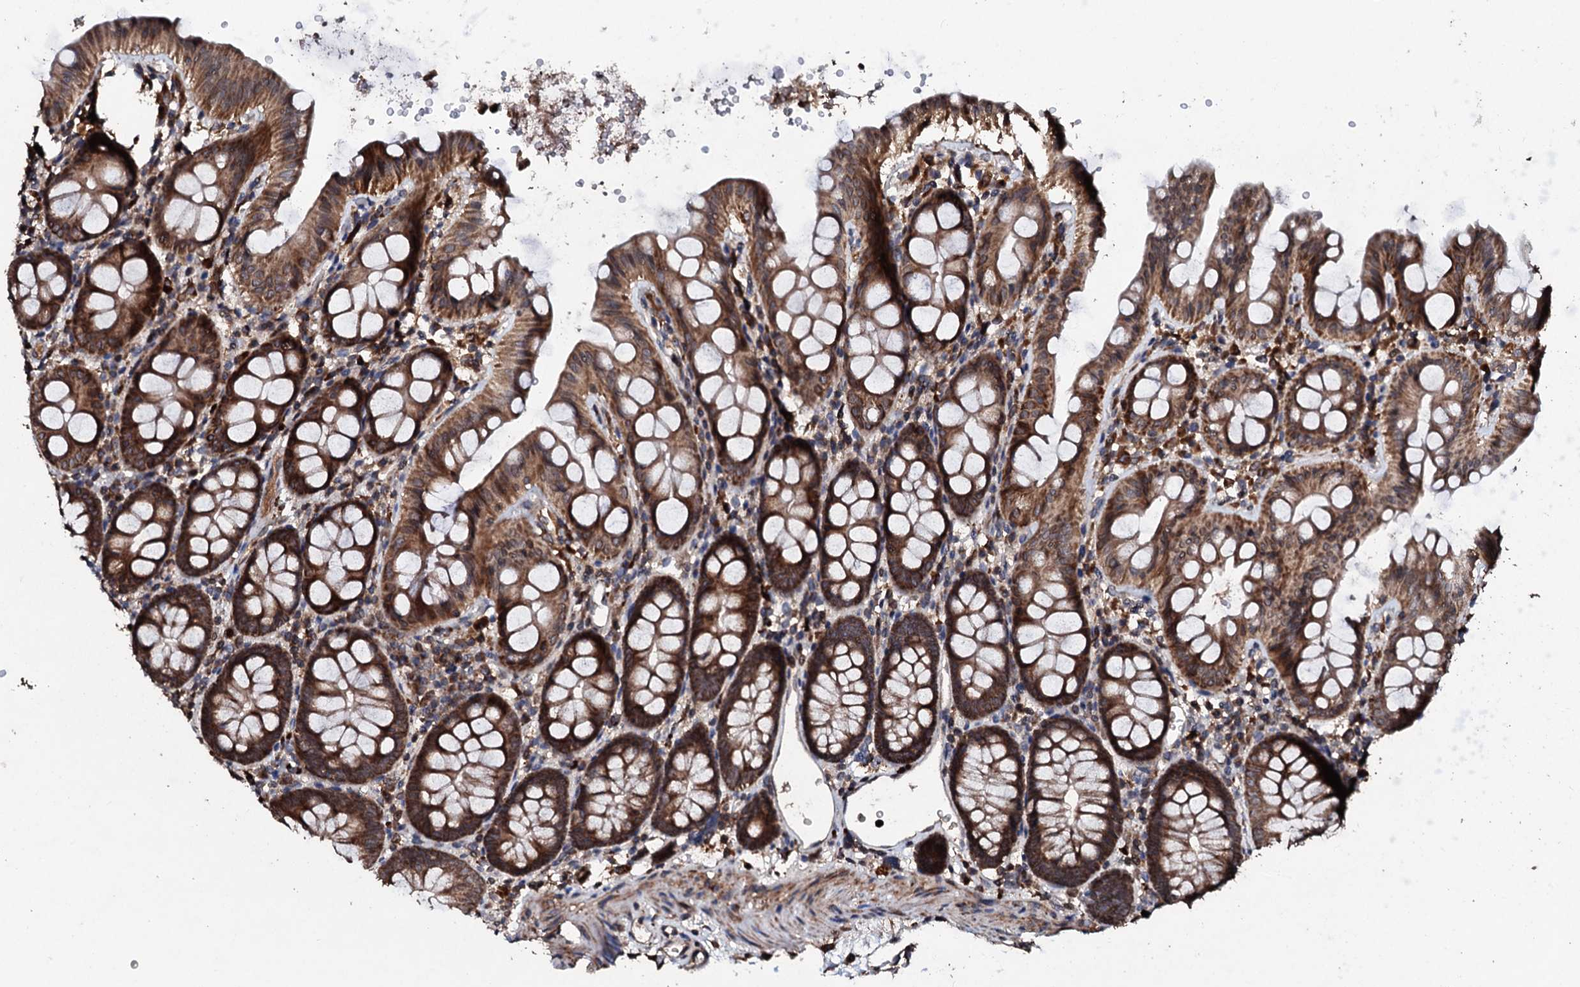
{"staining": {"intensity": "moderate", "quantity": ">75%", "location": "cytoplasmic/membranous"}, "tissue": "colon", "cell_type": "Endothelial cells", "image_type": "normal", "snomed": [{"axis": "morphology", "description": "Normal tissue, NOS"}, {"axis": "topography", "description": "Colon"}], "caption": "Protein staining by IHC demonstrates moderate cytoplasmic/membranous expression in about >75% of endothelial cells in benign colon.", "gene": "SDHAF2", "patient": {"sex": "male", "age": 75}}